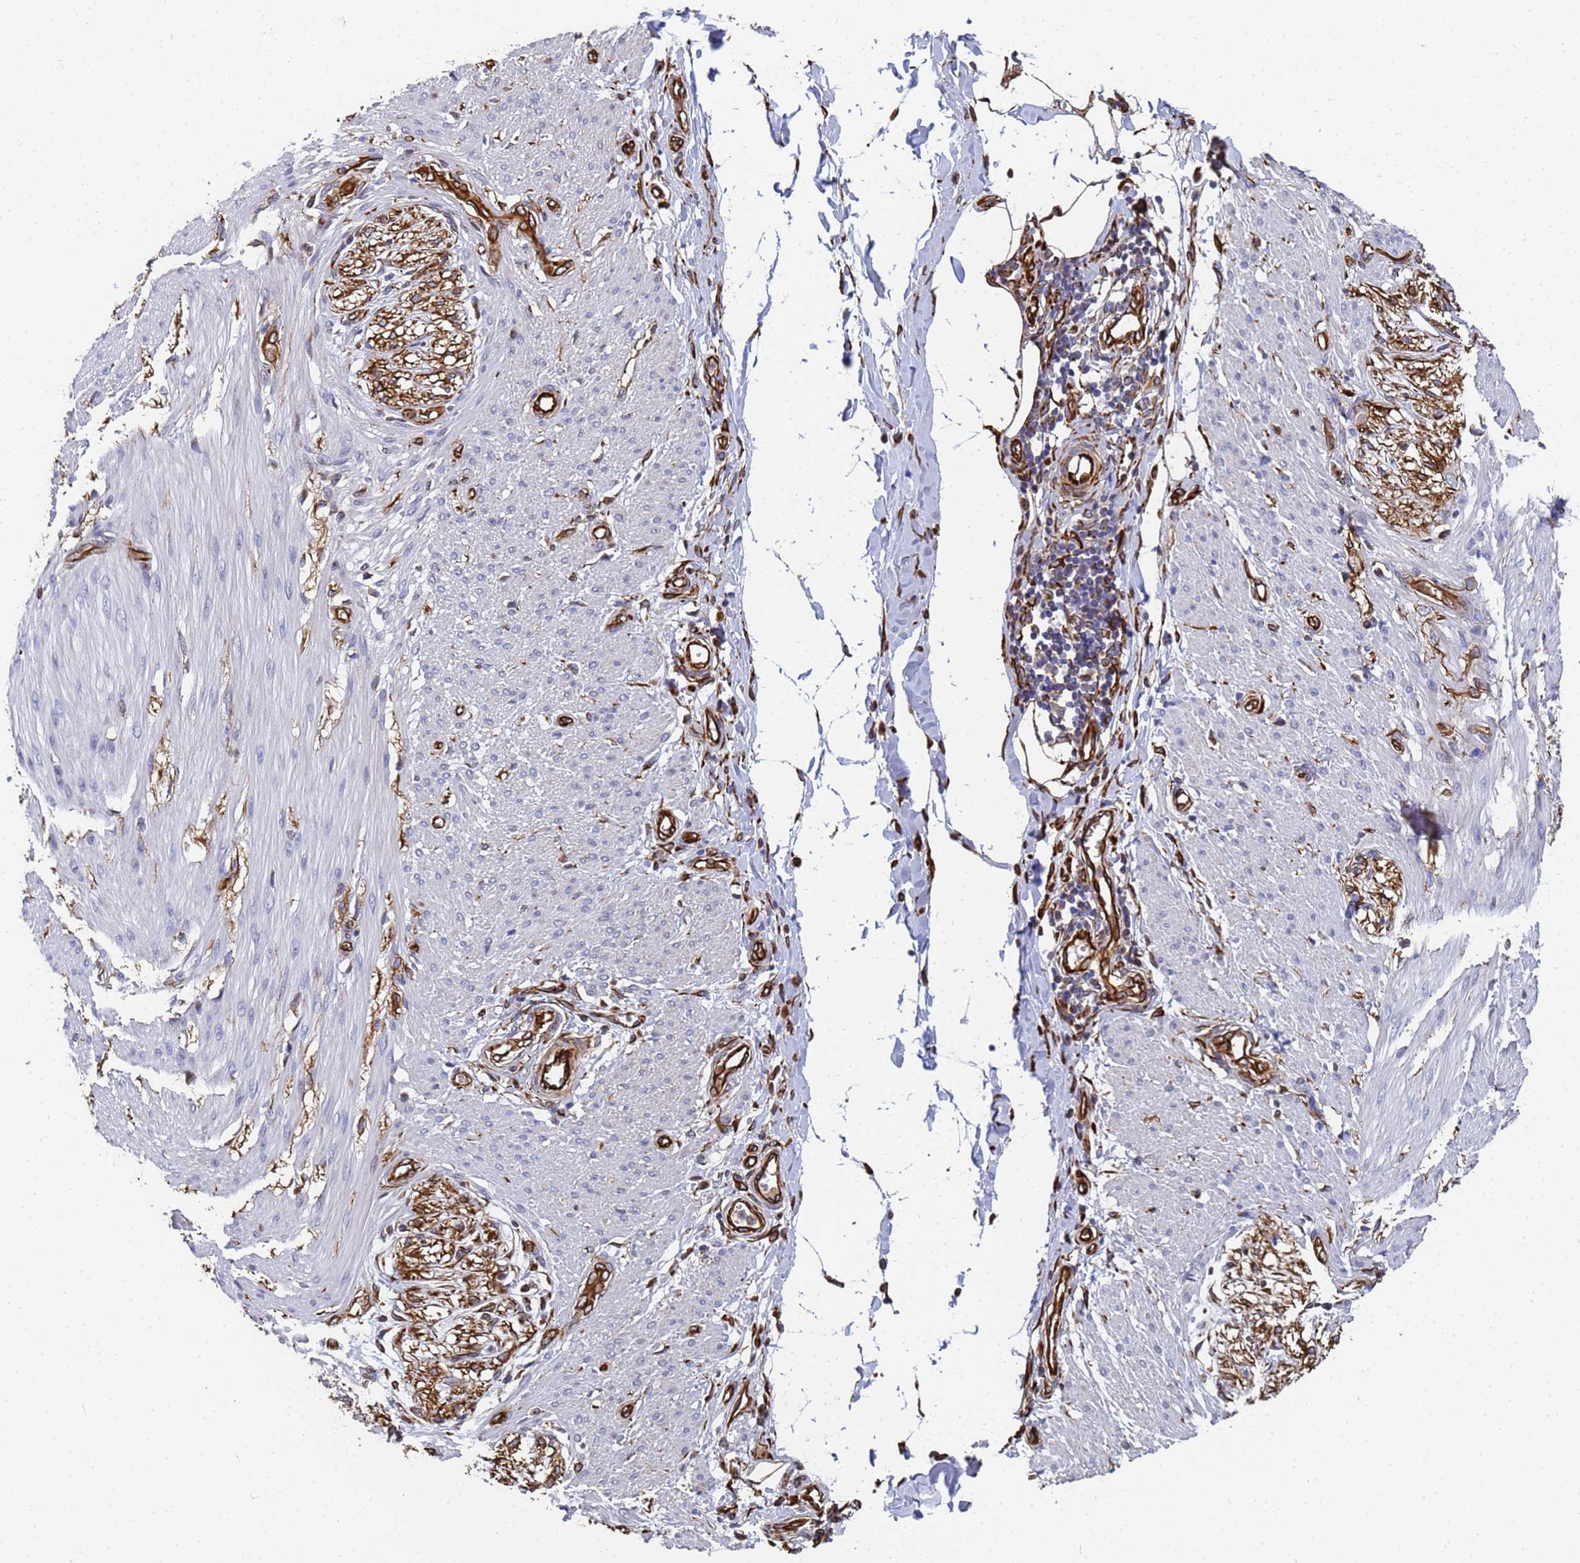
{"staining": {"intensity": "negative", "quantity": "none", "location": "none"}, "tissue": "smooth muscle", "cell_type": "Smooth muscle cells", "image_type": "normal", "snomed": [{"axis": "morphology", "description": "Normal tissue, NOS"}, {"axis": "morphology", "description": "Adenocarcinoma, NOS"}, {"axis": "topography", "description": "Colon"}, {"axis": "topography", "description": "Peripheral nerve tissue"}], "caption": "Normal smooth muscle was stained to show a protein in brown. There is no significant positivity in smooth muscle cells. (Stains: DAB (3,3'-diaminobenzidine) IHC with hematoxylin counter stain, Microscopy: brightfield microscopy at high magnification).", "gene": "SYT13", "patient": {"sex": "male", "age": 14}}